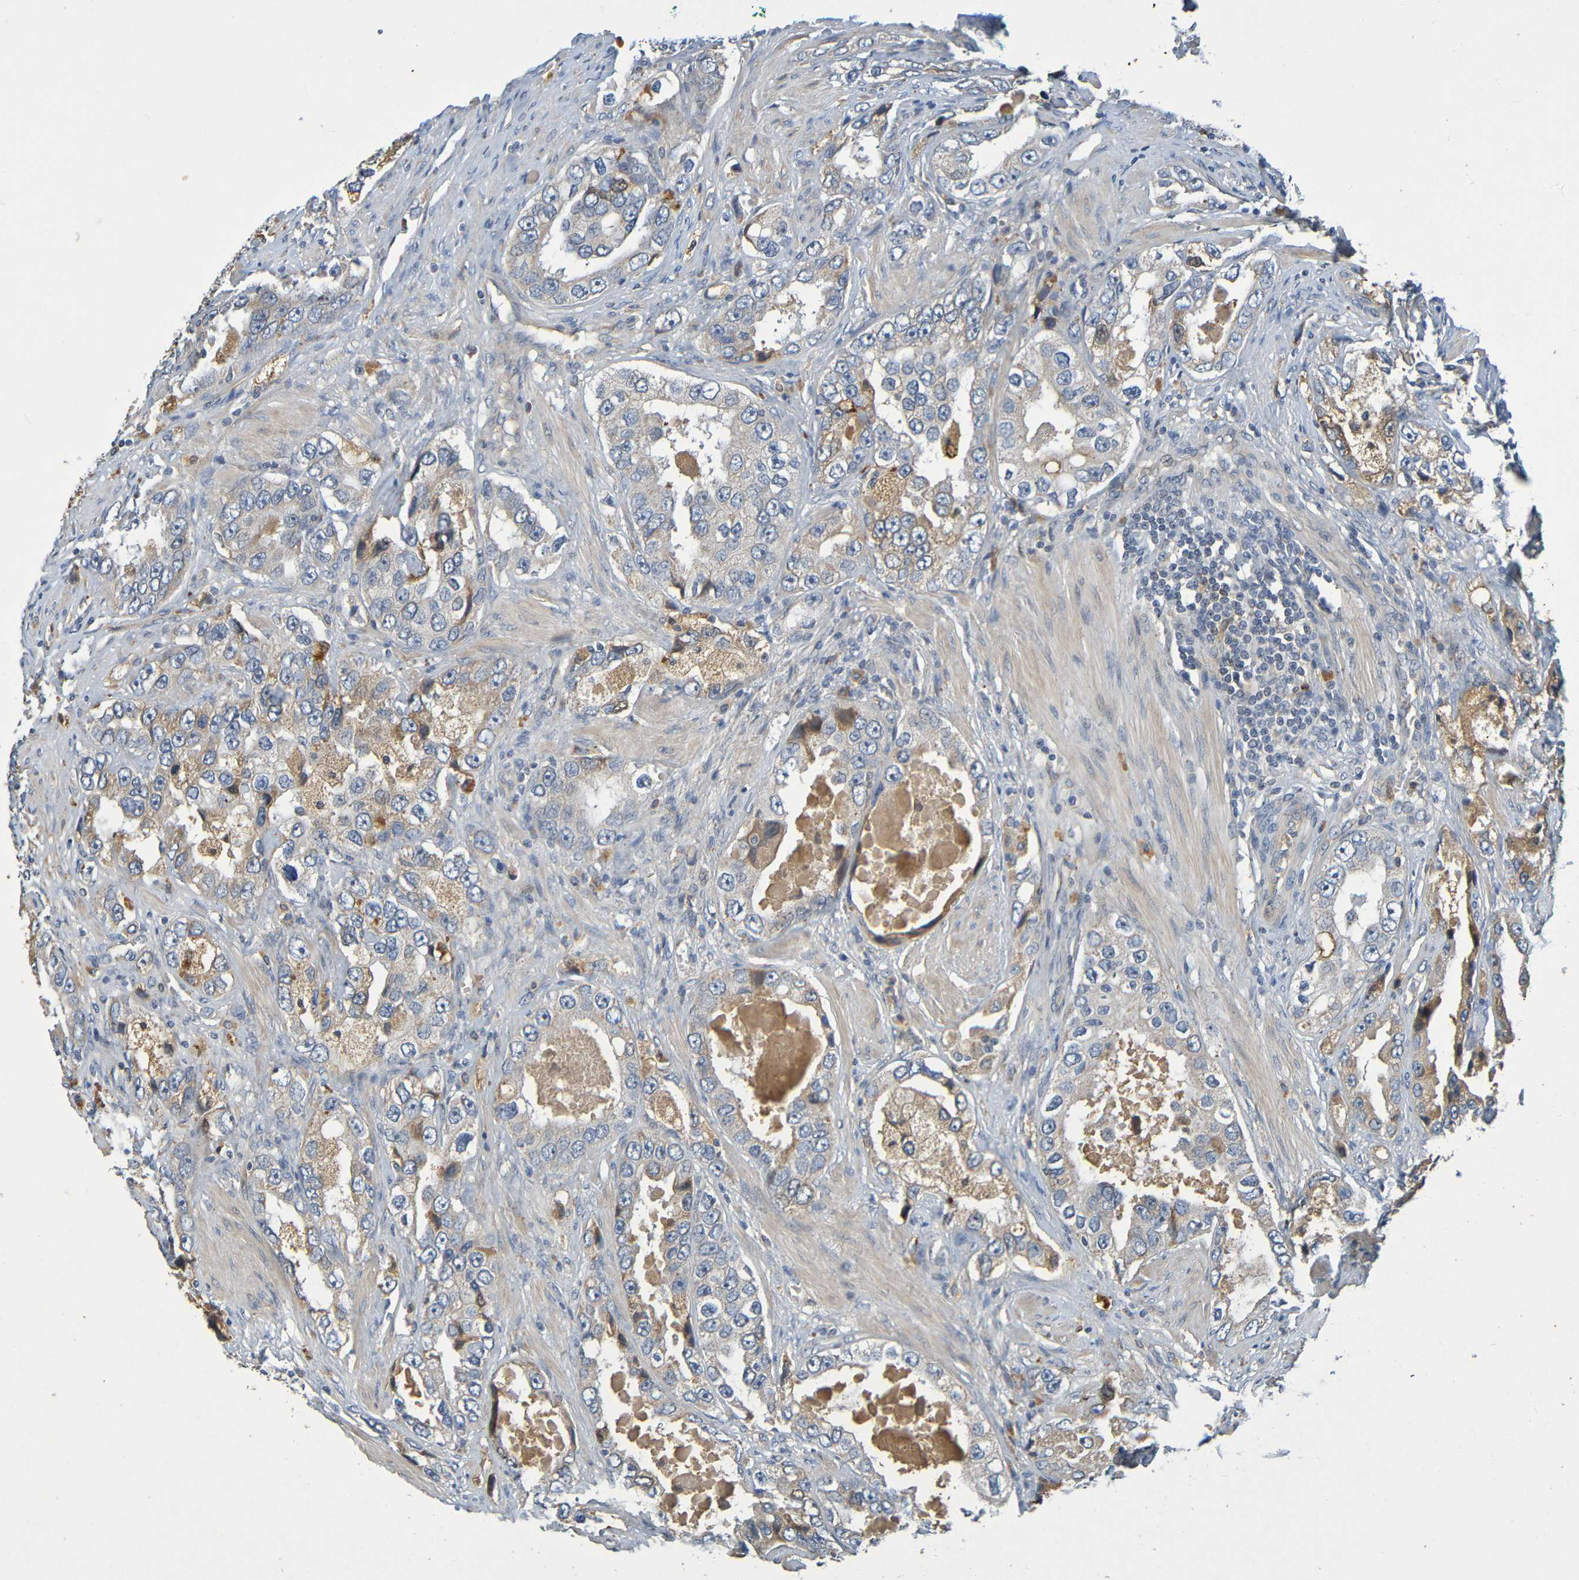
{"staining": {"intensity": "weak", "quantity": "25%-75%", "location": "cytoplasmic/membranous"}, "tissue": "prostate cancer", "cell_type": "Tumor cells", "image_type": "cancer", "snomed": [{"axis": "morphology", "description": "Adenocarcinoma, High grade"}, {"axis": "topography", "description": "Prostate"}], "caption": "Protein staining shows weak cytoplasmic/membranous expression in about 25%-75% of tumor cells in prostate cancer. Using DAB (3,3'-diaminobenzidine) (brown) and hematoxylin (blue) stains, captured at high magnification using brightfield microscopy.", "gene": "C1QA", "patient": {"sex": "male", "age": 63}}